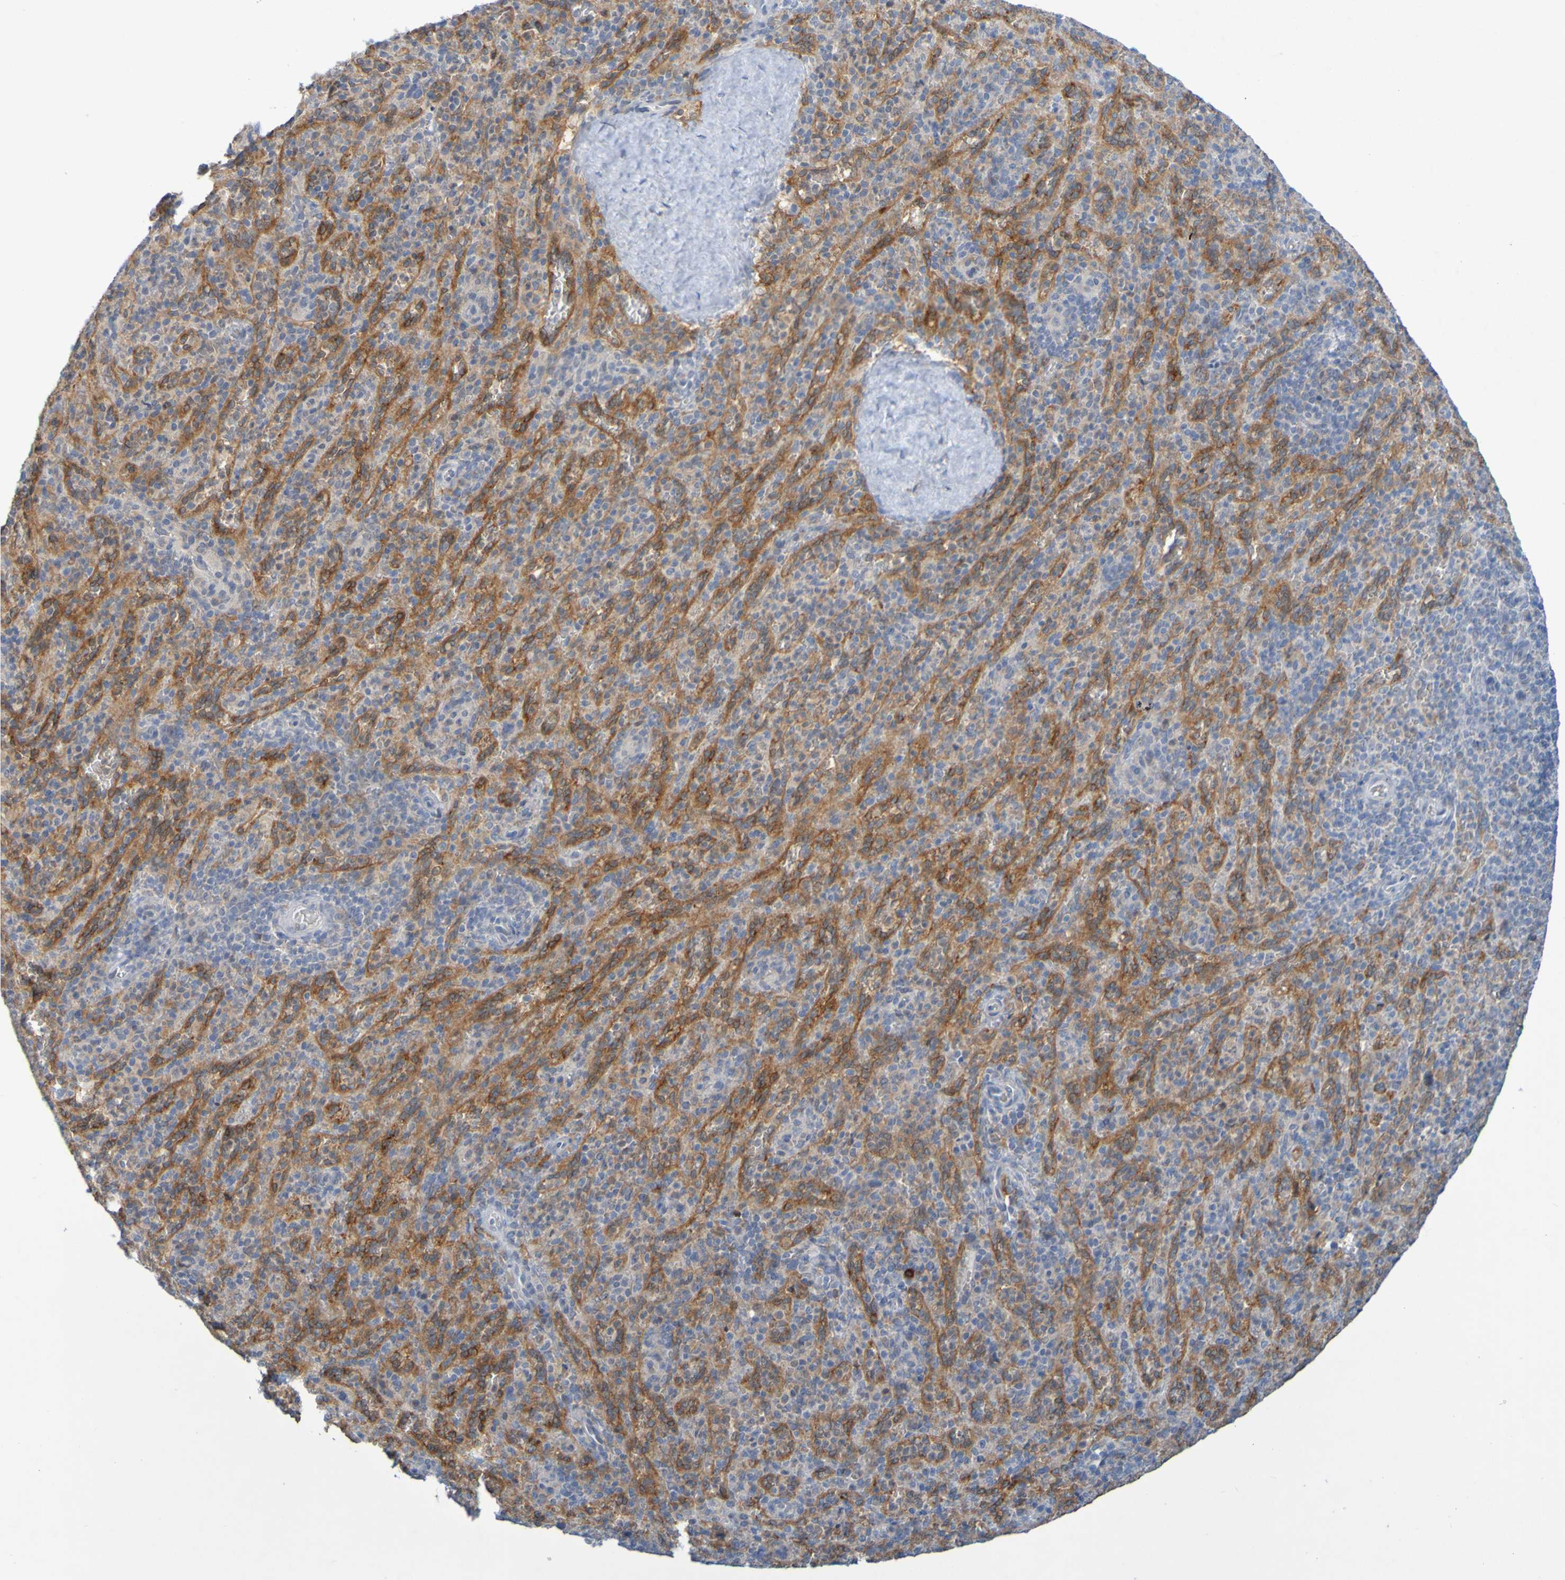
{"staining": {"intensity": "moderate", "quantity": "25%-75%", "location": "cytoplasmic/membranous"}, "tissue": "spleen", "cell_type": "Cells in red pulp", "image_type": "normal", "snomed": [{"axis": "morphology", "description": "Normal tissue, NOS"}, {"axis": "topography", "description": "Spleen"}], "caption": "The micrograph reveals staining of benign spleen, revealing moderate cytoplasmic/membranous protein expression (brown color) within cells in red pulp.", "gene": "LILRB5", "patient": {"sex": "male", "age": 36}}